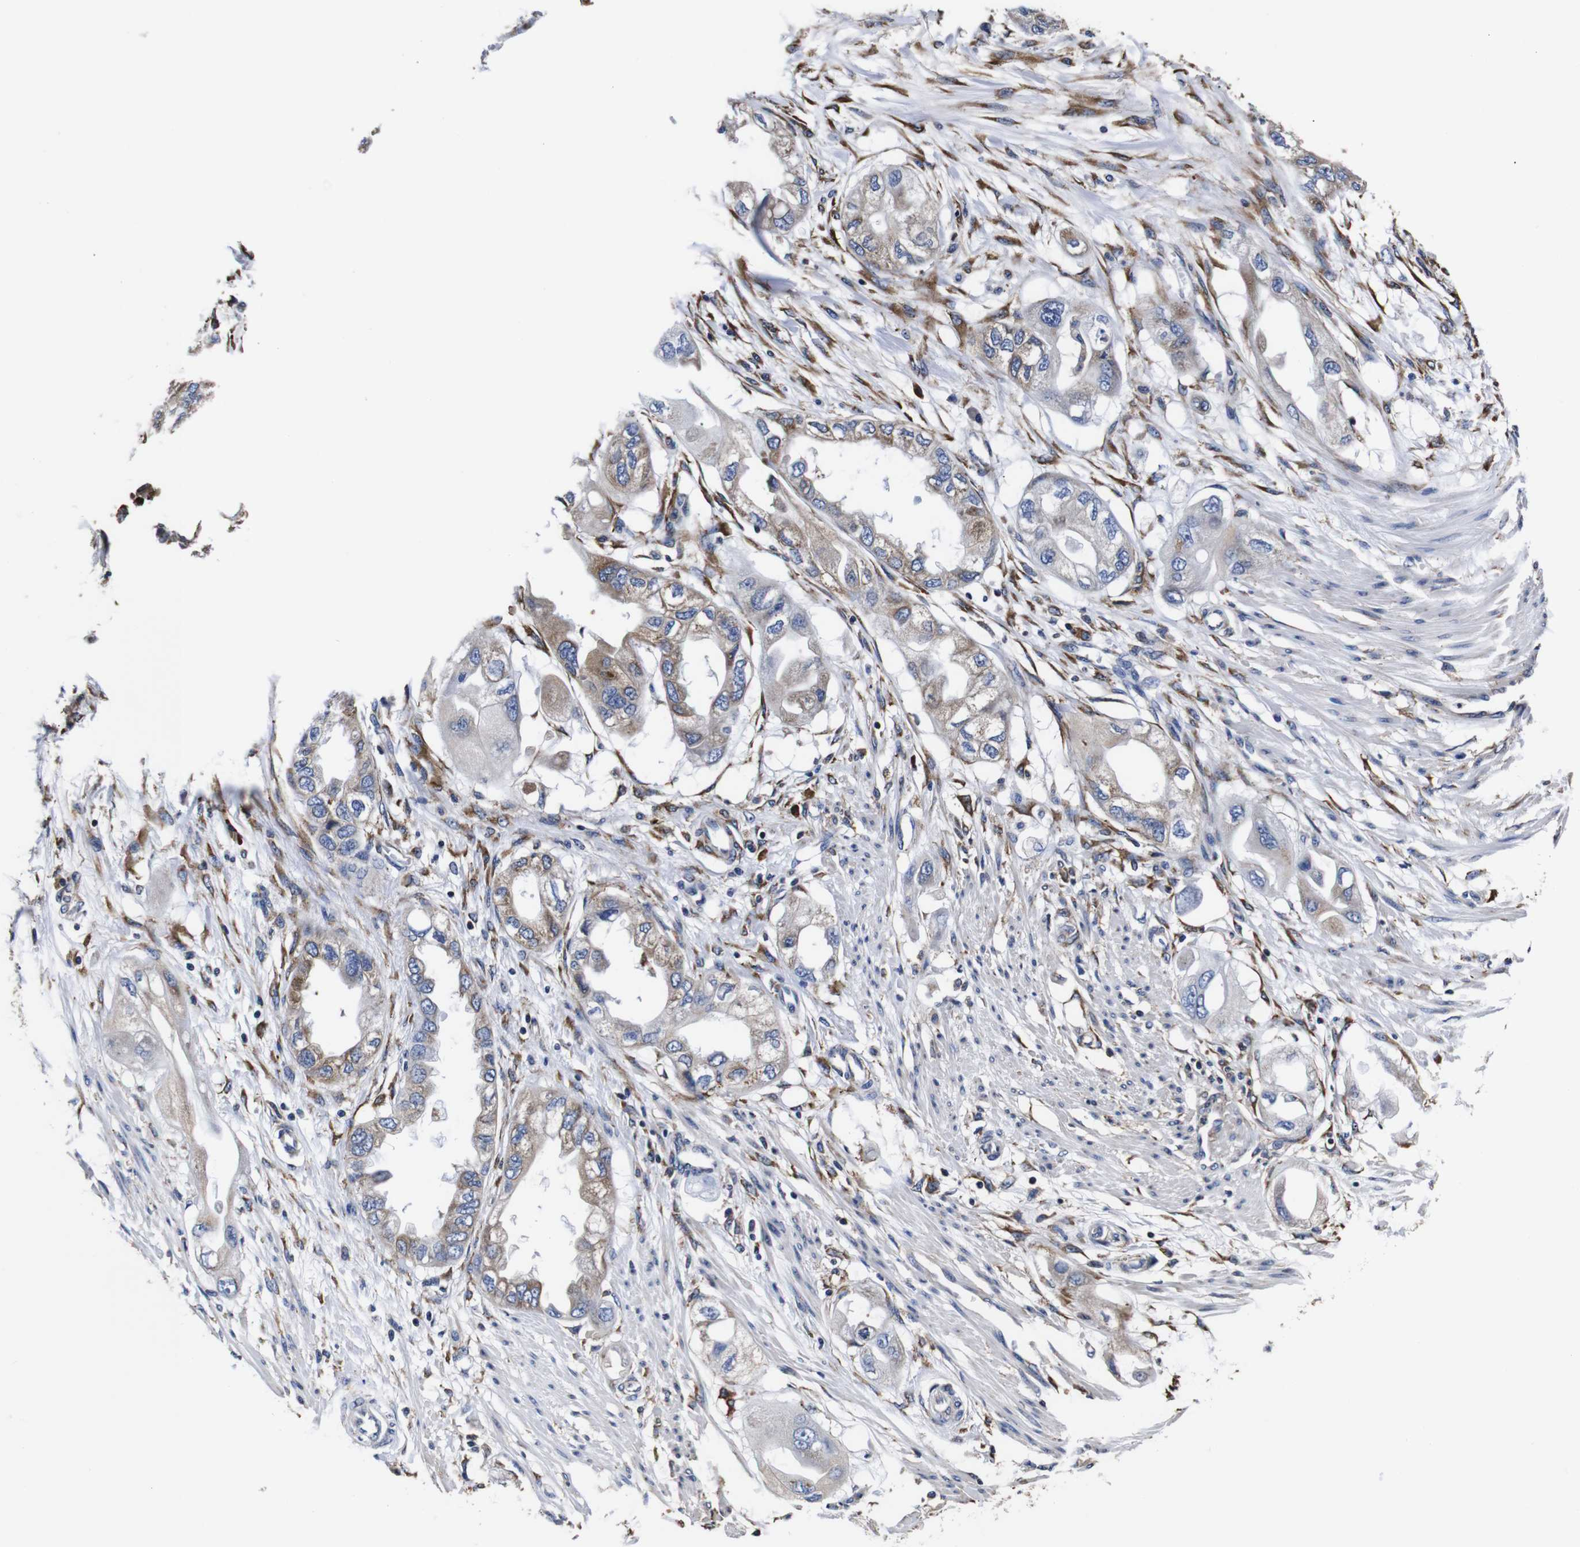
{"staining": {"intensity": "moderate", "quantity": "<25%", "location": "cytoplasmic/membranous"}, "tissue": "endometrial cancer", "cell_type": "Tumor cells", "image_type": "cancer", "snomed": [{"axis": "morphology", "description": "Adenocarcinoma, NOS"}, {"axis": "topography", "description": "Endometrium"}], "caption": "Immunohistochemistry (DAB (3,3'-diaminobenzidine)) staining of adenocarcinoma (endometrial) demonstrates moderate cytoplasmic/membranous protein staining in about <25% of tumor cells. (Brightfield microscopy of DAB IHC at high magnification).", "gene": "PPIB", "patient": {"sex": "female", "age": 67}}